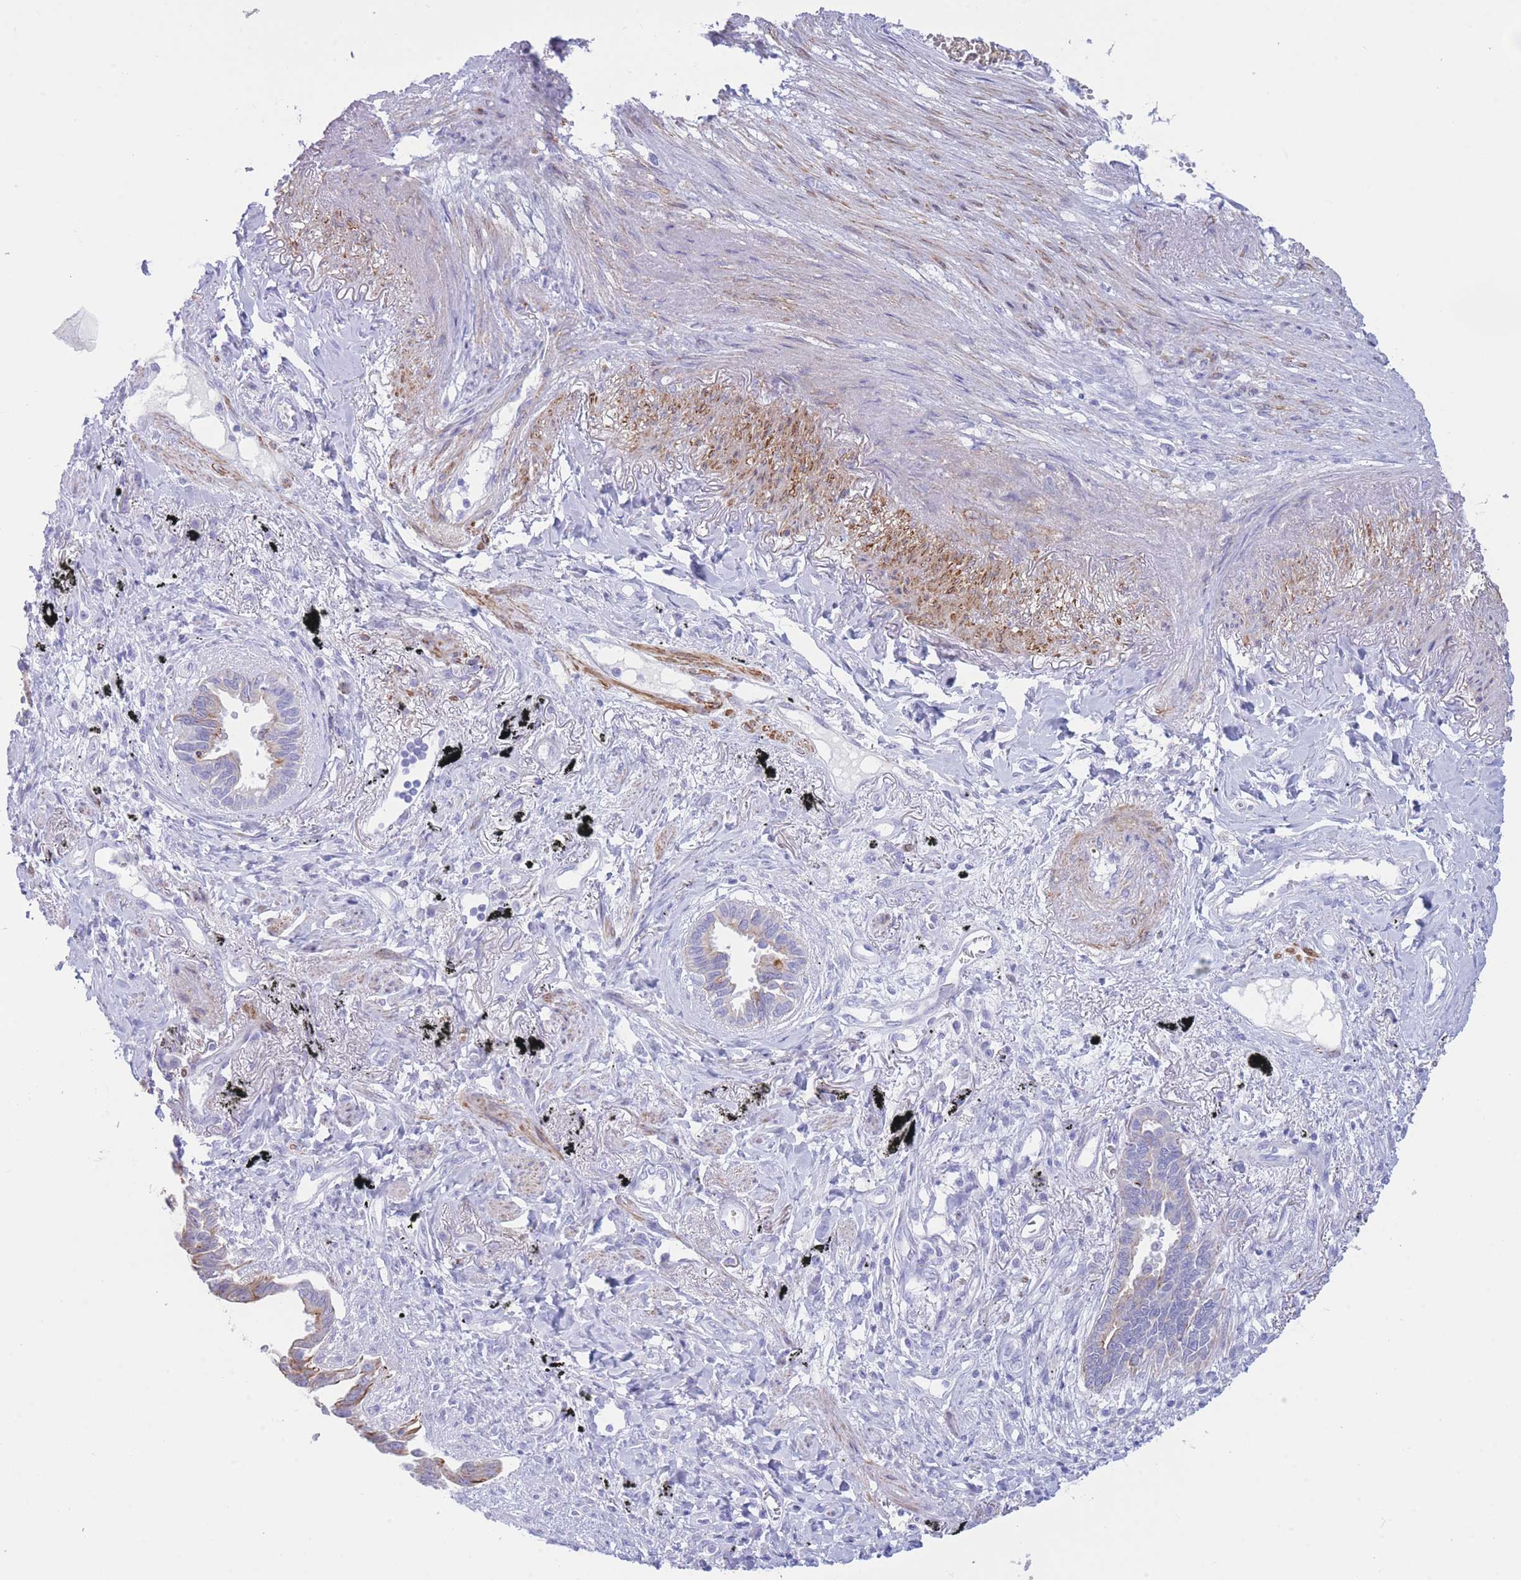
{"staining": {"intensity": "moderate", "quantity": "25%-75%", "location": "cytoplasmic/membranous"}, "tissue": "lung cancer", "cell_type": "Tumor cells", "image_type": "cancer", "snomed": [{"axis": "morphology", "description": "Adenocarcinoma, NOS"}, {"axis": "topography", "description": "Lung"}], "caption": "The immunohistochemical stain labels moderate cytoplasmic/membranous expression in tumor cells of lung cancer tissue.", "gene": "VWA8", "patient": {"sex": "male", "age": 67}}